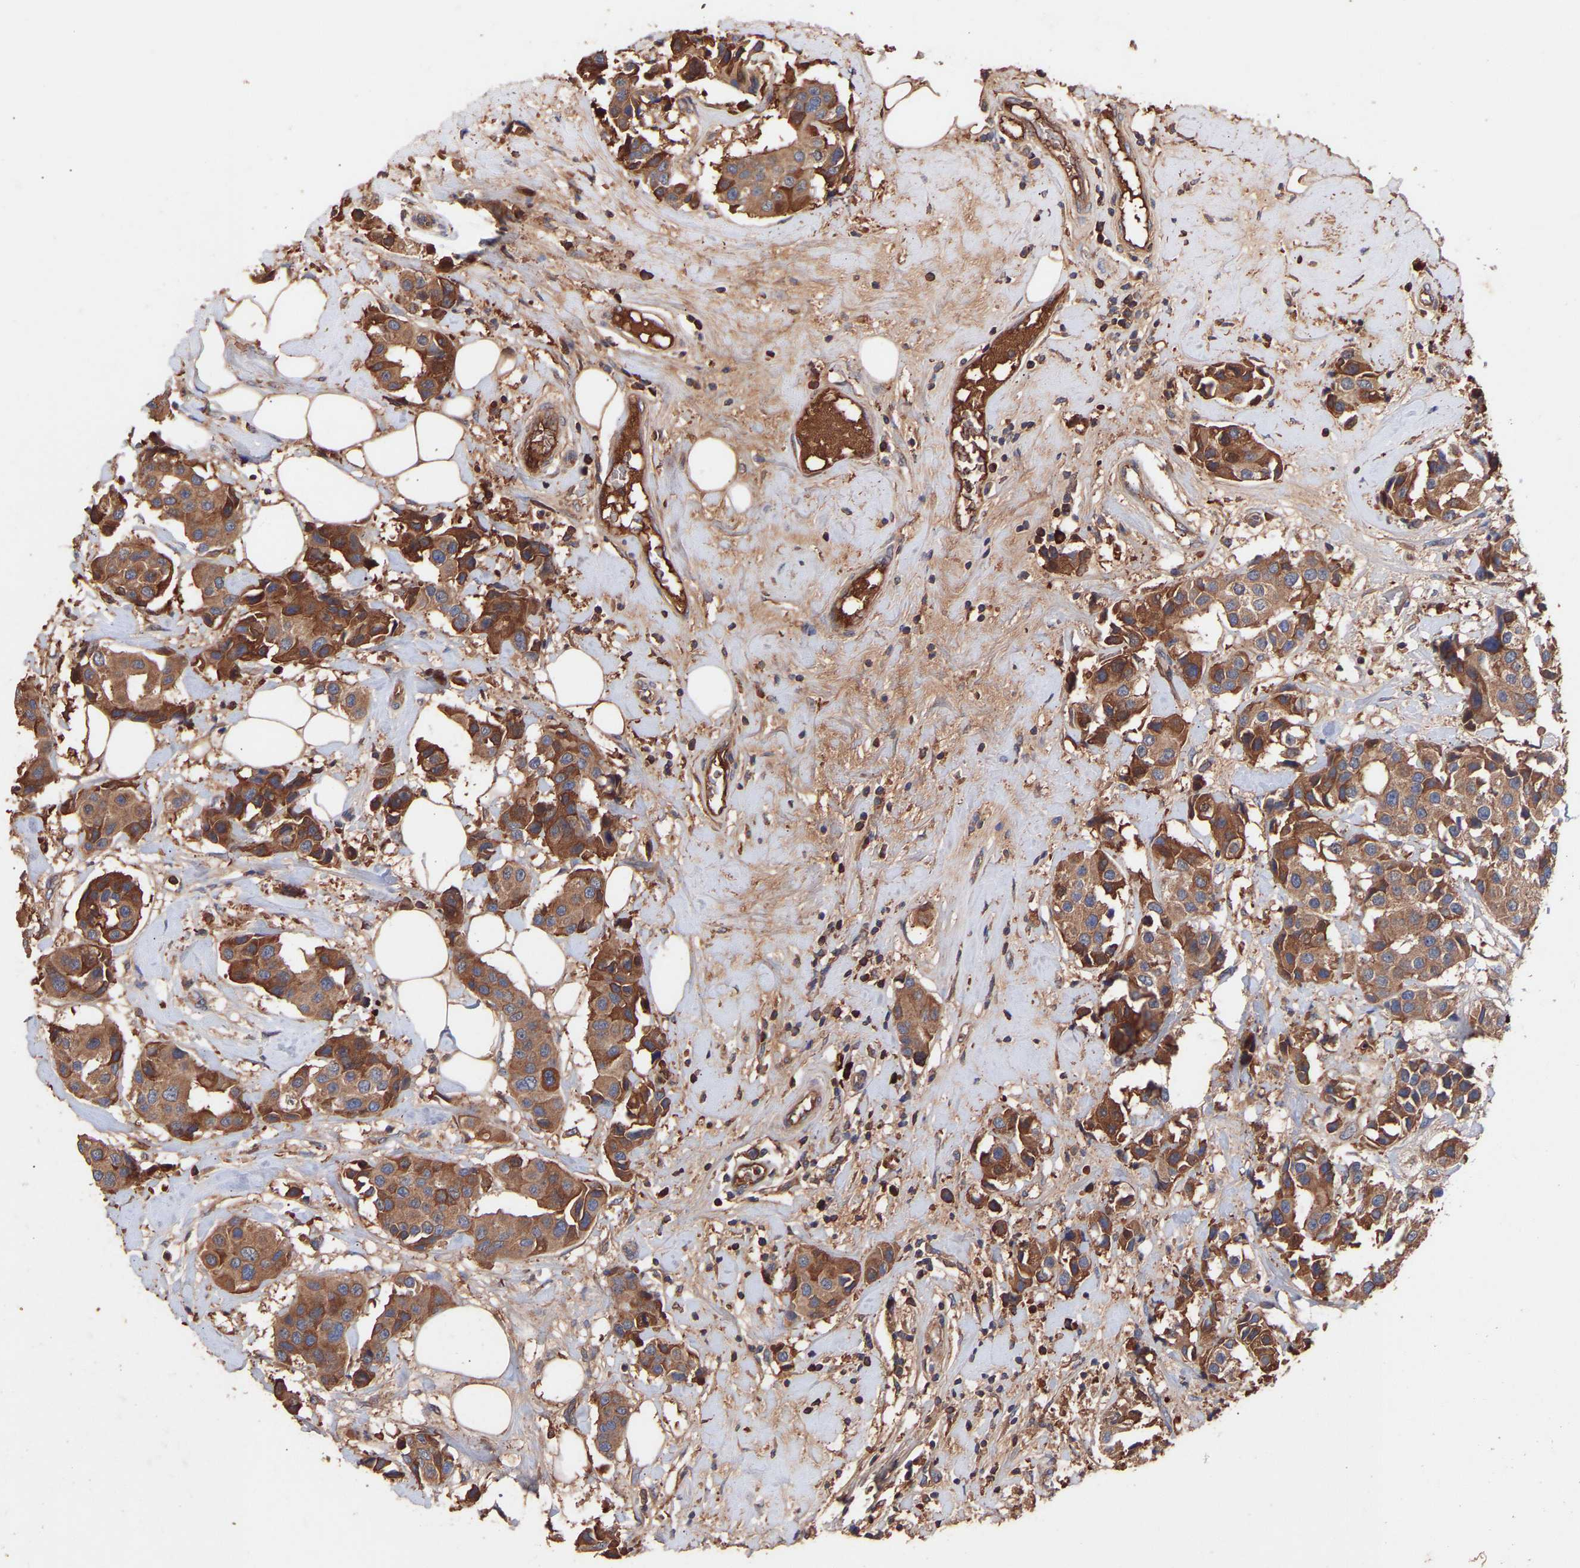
{"staining": {"intensity": "moderate", "quantity": ">75%", "location": "cytoplasmic/membranous"}, "tissue": "breast cancer", "cell_type": "Tumor cells", "image_type": "cancer", "snomed": [{"axis": "morphology", "description": "Normal tissue, NOS"}, {"axis": "morphology", "description": "Duct carcinoma"}, {"axis": "topography", "description": "Breast"}], "caption": "Approximately >75% of tumor cells in human breast cancer (invasive ductal carcinoma) display moderate cytoplasmic/membranous protein positivity as visualized by brown immunohistochemical staining.", "gene": "TMEM268", "patient": {"sex": "female", "age": 39}}